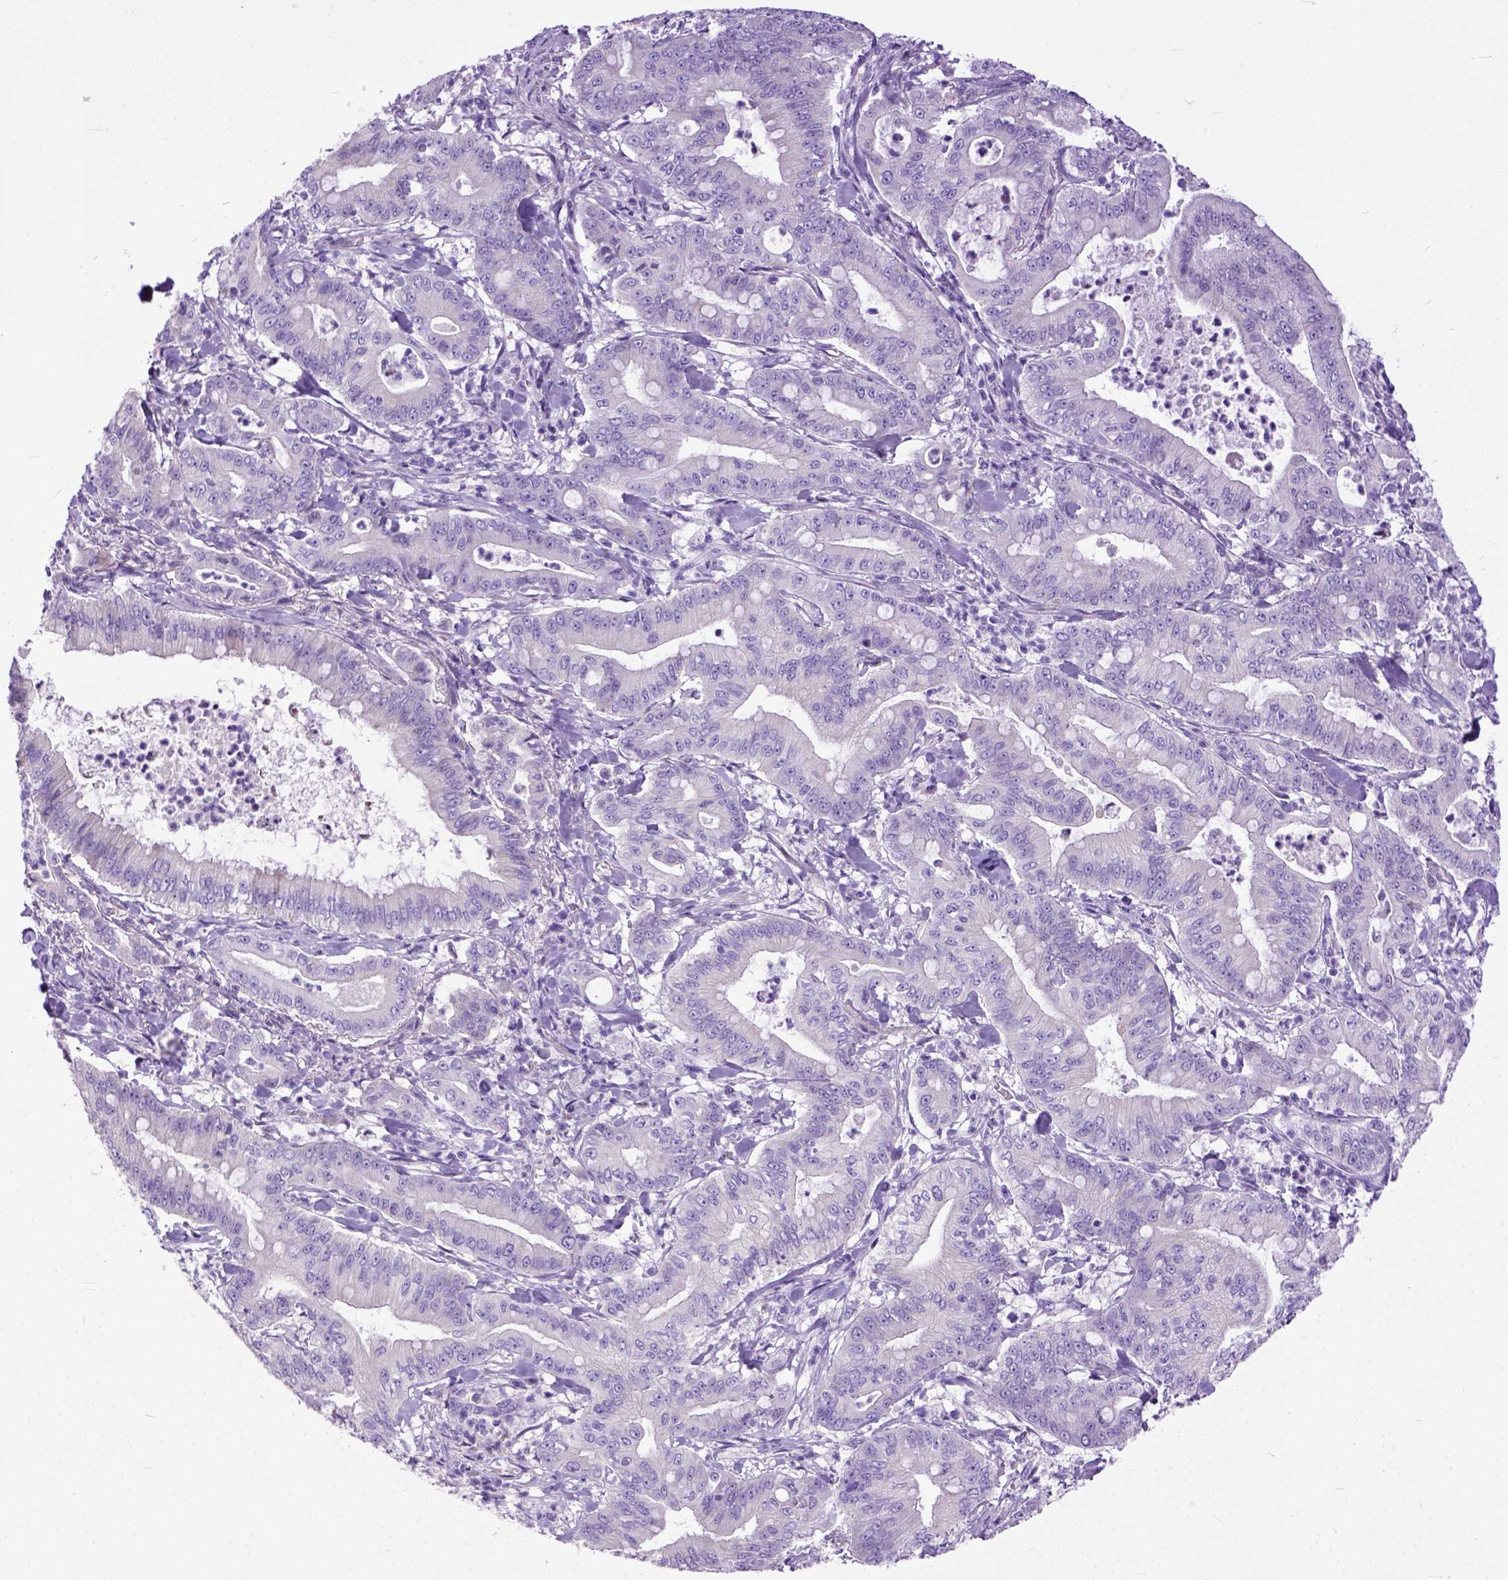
{"staining": {"intensity": "negative", "quantity": "none", "location": "none"}, "tissue": "pancreatic cancer", "cell_type": "Tumor cells", "image_type": "cancer", "snomed": [{"axis": "morphology", "description": "Adenocarcinoma, NOS"}, {"axis": "topography", "description": "Pancreas"}], "caption": "Human pancreatic cancer stained for a protein using immunohistochemistry exhibits no positivity in tumor cells.", "gene": "CRB1", "patient": {"sex": "male", "age": 71}}